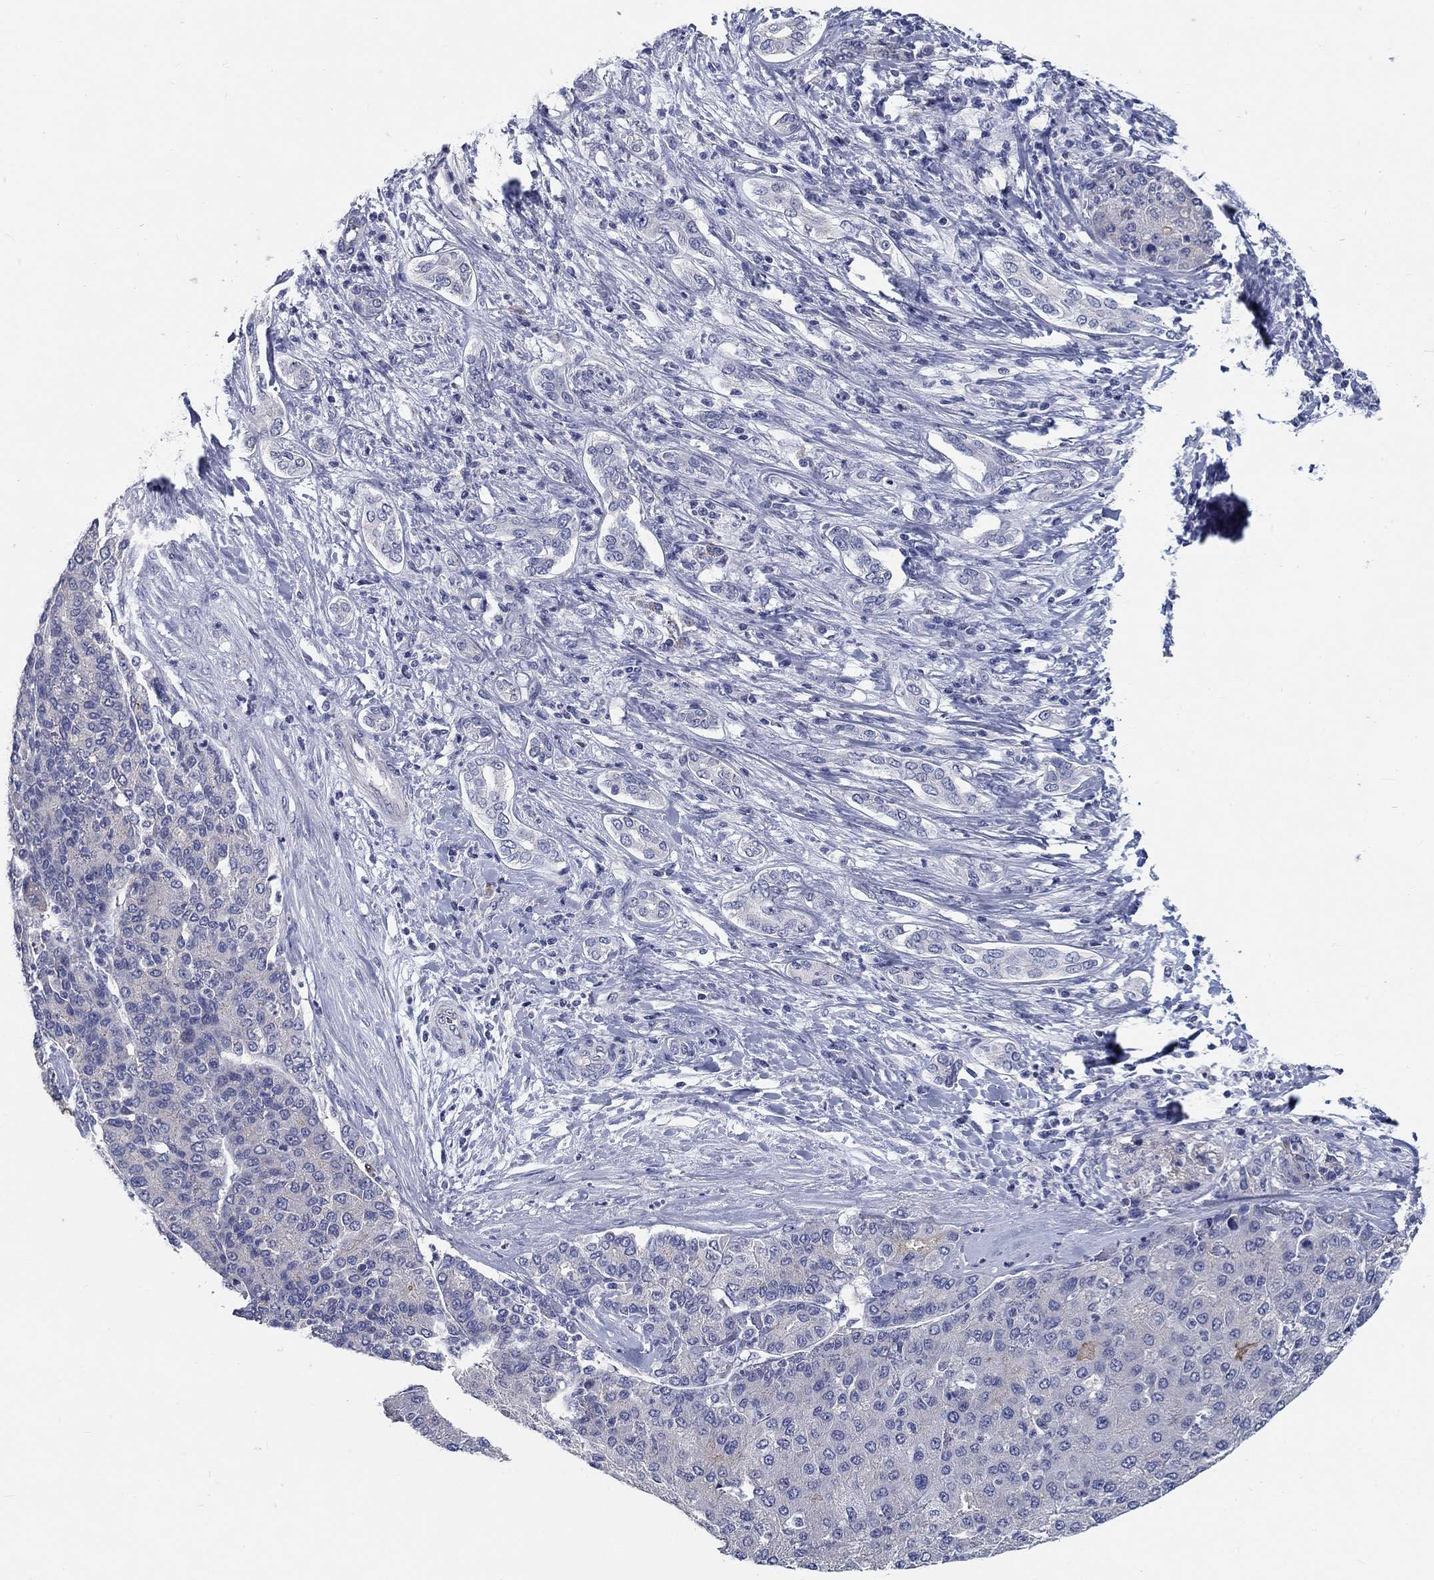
{"staining": {"intensity": "moderate", "quantity": "<25%", "location": "cytoplasmic/membranous"}, "tissue": "liver cancer", "cell_type": "Tumor cells", "image_type": "cancer", "snomed": [{"axis": "morphology", "description": "Carcinoma, Hepatocellular, NOS"}, {"axis": "topography", "description": "Liver"}], "caption": "Tumor cells show low levels of moderate cytoplasmic/membranous staining in about <25% of cells in liver cancer. The staining was performed using DAB (3,3'-diaminobenzidine), with brown indicating positive protein expression. Nuclei are stained blue with hematoxylin.", "gene": "SMIM18", "patient": {"sex": "male", "age": 65}}